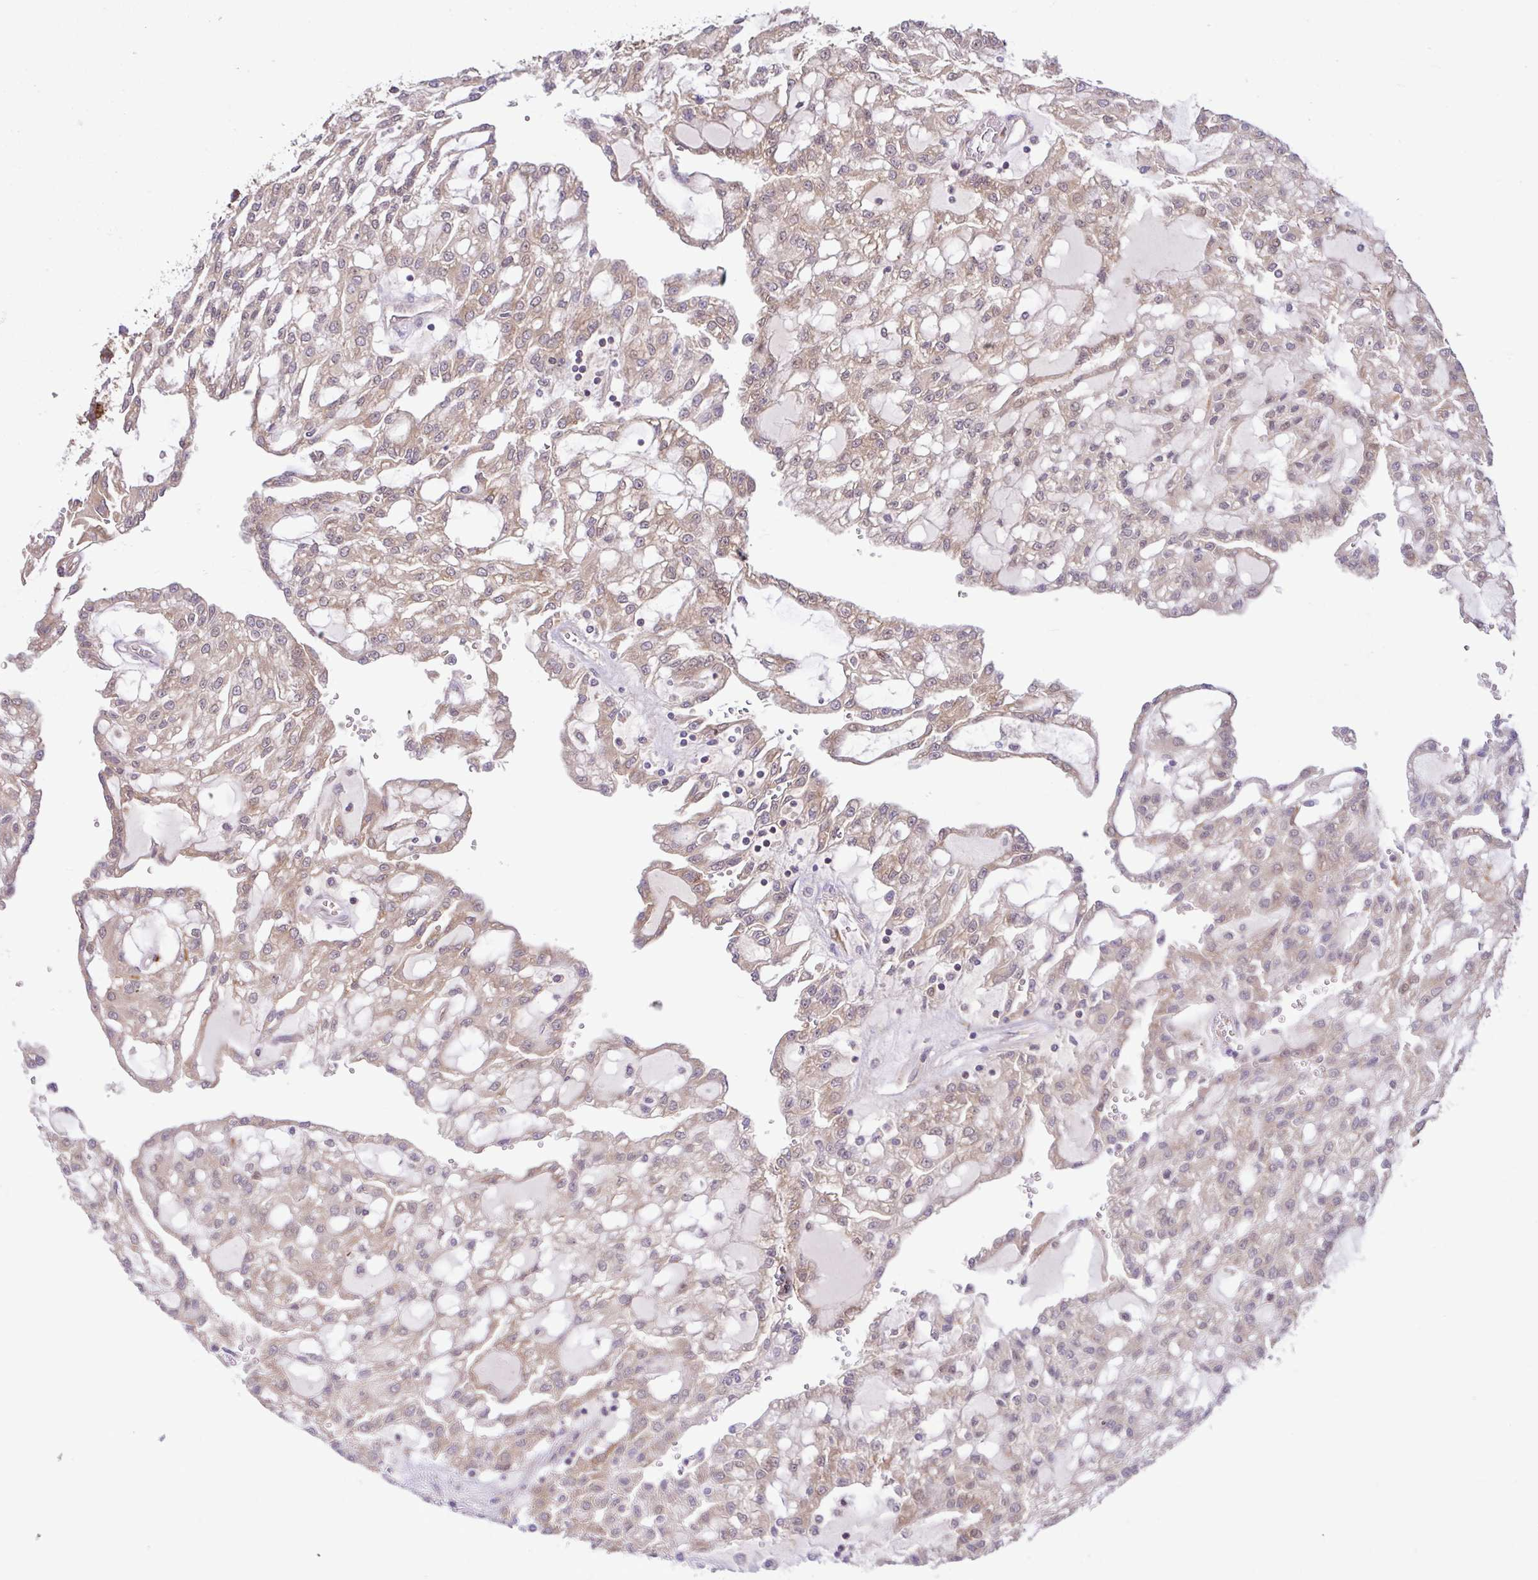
{"staining": {"intensity": "weak", "quantity": ">75%", "location": "cytoplasmic/membranous"}, "tissue": "renal cancer", "cell_type": "Tumor cells", "image_type": "cancer", "snomed": [{"axis": "morphology", "description": "Adenocarcinoma, NOS"}, {"axis": "topography", "description": "Kidney"}], "caption": "About >75% of tumor cells in human renal adenocarcinoma exhibit weak cytoplasmic/membranous protein positivity as visualized by brown immunohistochemical staining.", "gene": "NTPCR", "patient": {"sex": "male", "age": 63}}